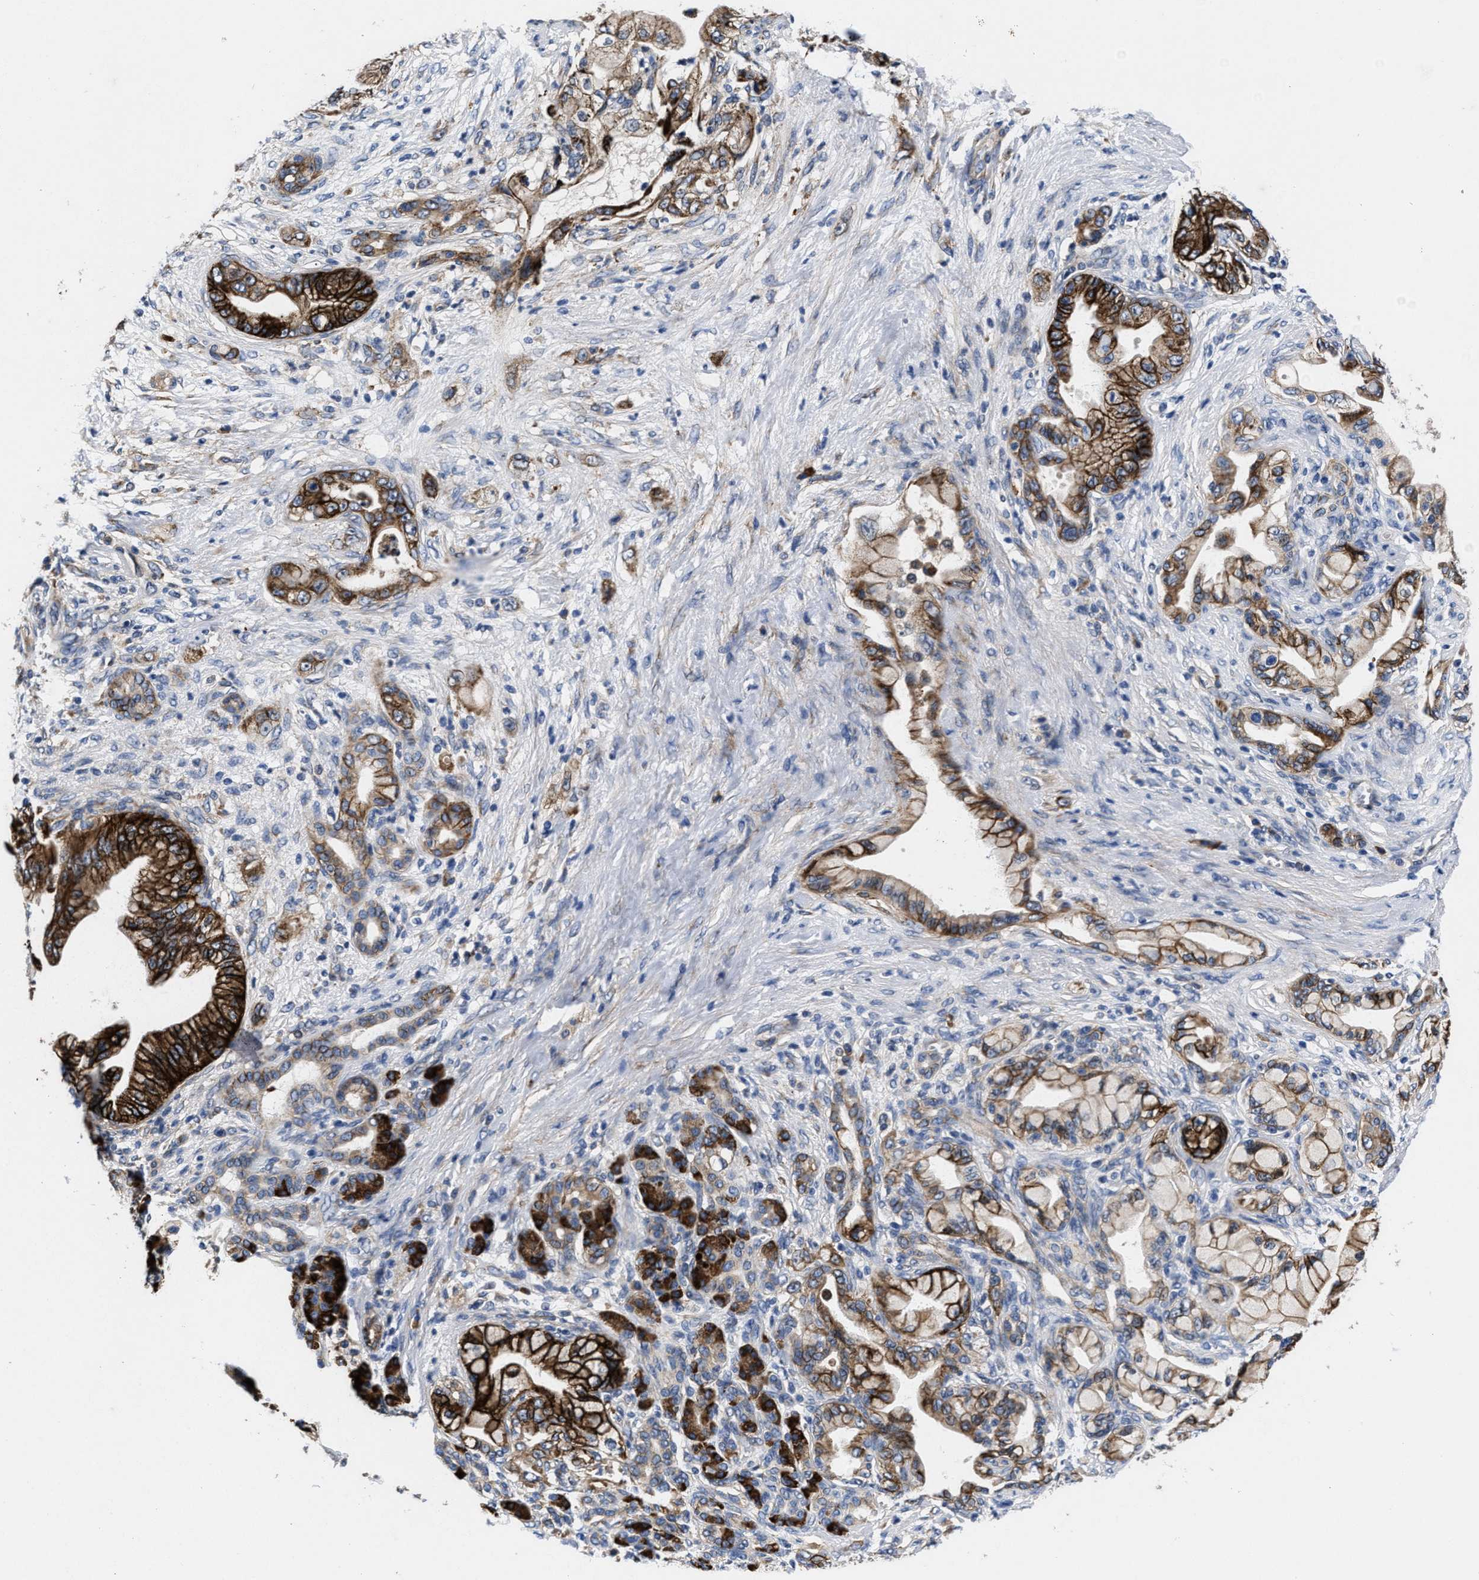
{"staining": {"intensity": "strong", "quantity": ">75%", "location": "cytoplasmic/membranous"}, "tissue": "pancreatic cancer", "cell_type": "Tumor cells", "image_type": "cancer", "snomed": [{"axis": "morphology", "description": "Adenocarcinoma, NOS"}, {"axis": "topography", "description": "Pancreas"}], "caption": "High-magnification brightfield microscopy of pancreatic adenocarcinoma stained with DAB (brown) and counterstained with hematoxylin (blue). tumor cells exhibit strong cytoplasmic/membranous staining is identified in about>75% of cells.", "gene": "SLC12A2", "patient": {"sex": "male", "age": 59}}